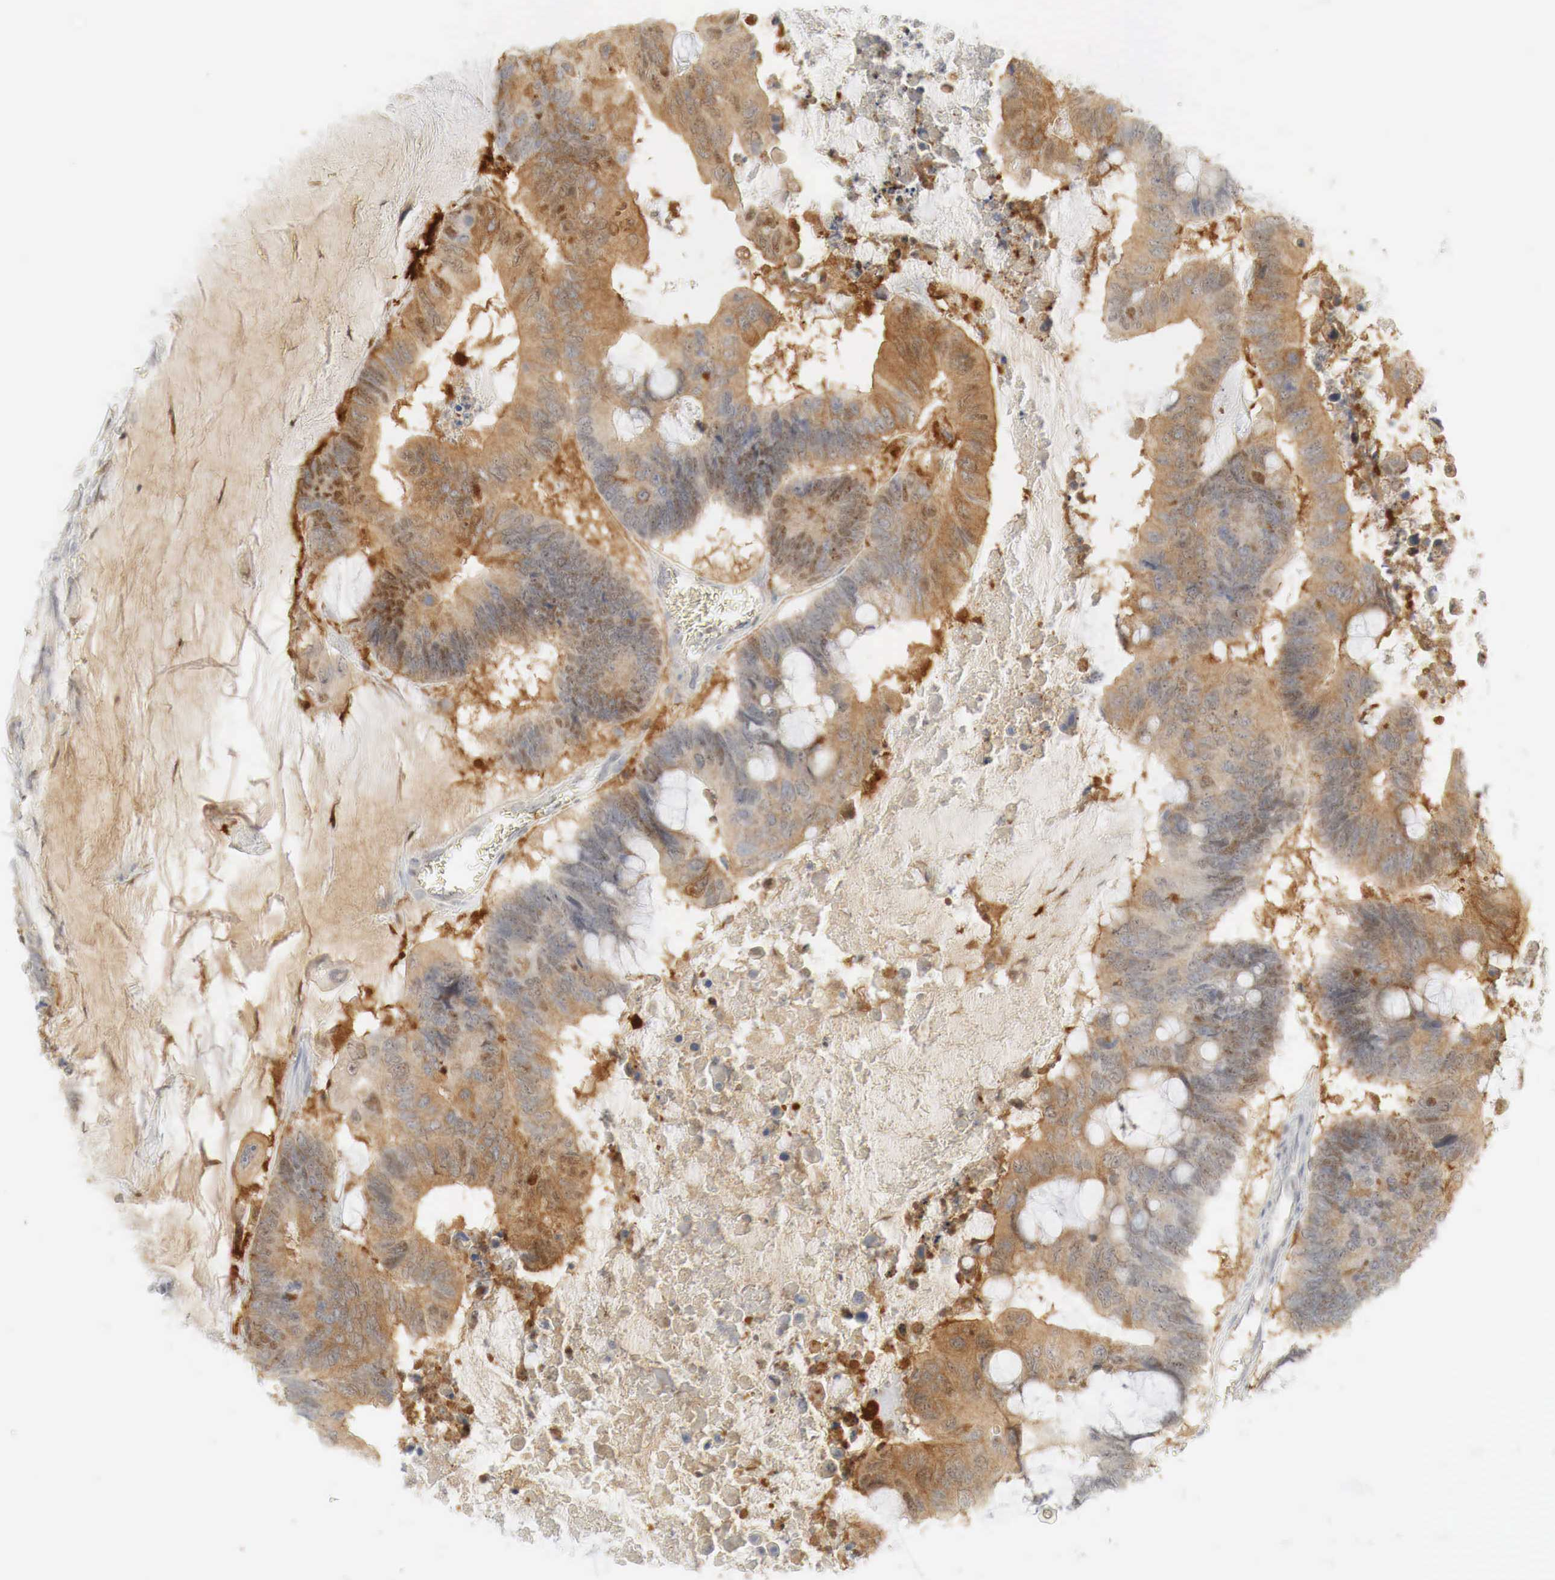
{"staining": {"intensity": "moderate", "quantity": "25%-75%", "location": "cytoplasmic/membranous,nuclear"}, "tissue": "colorectal cancer", "cell_type": "Tumor cells", "image_type": "cancer", "snomed": [{"axis": "morphology", "description": "Adenocarcinoma, NOS"}, {"axis": "topography", "description": "Colon"}], "caption": "Human colorectal cancer stained with a brown dye shows moderate cytoplasmic/membranous and nuclear positive positivity in about 25%-75% of tumor cells.", "gene": "MYC", "patient": {"sex": "male", "age": 65}}